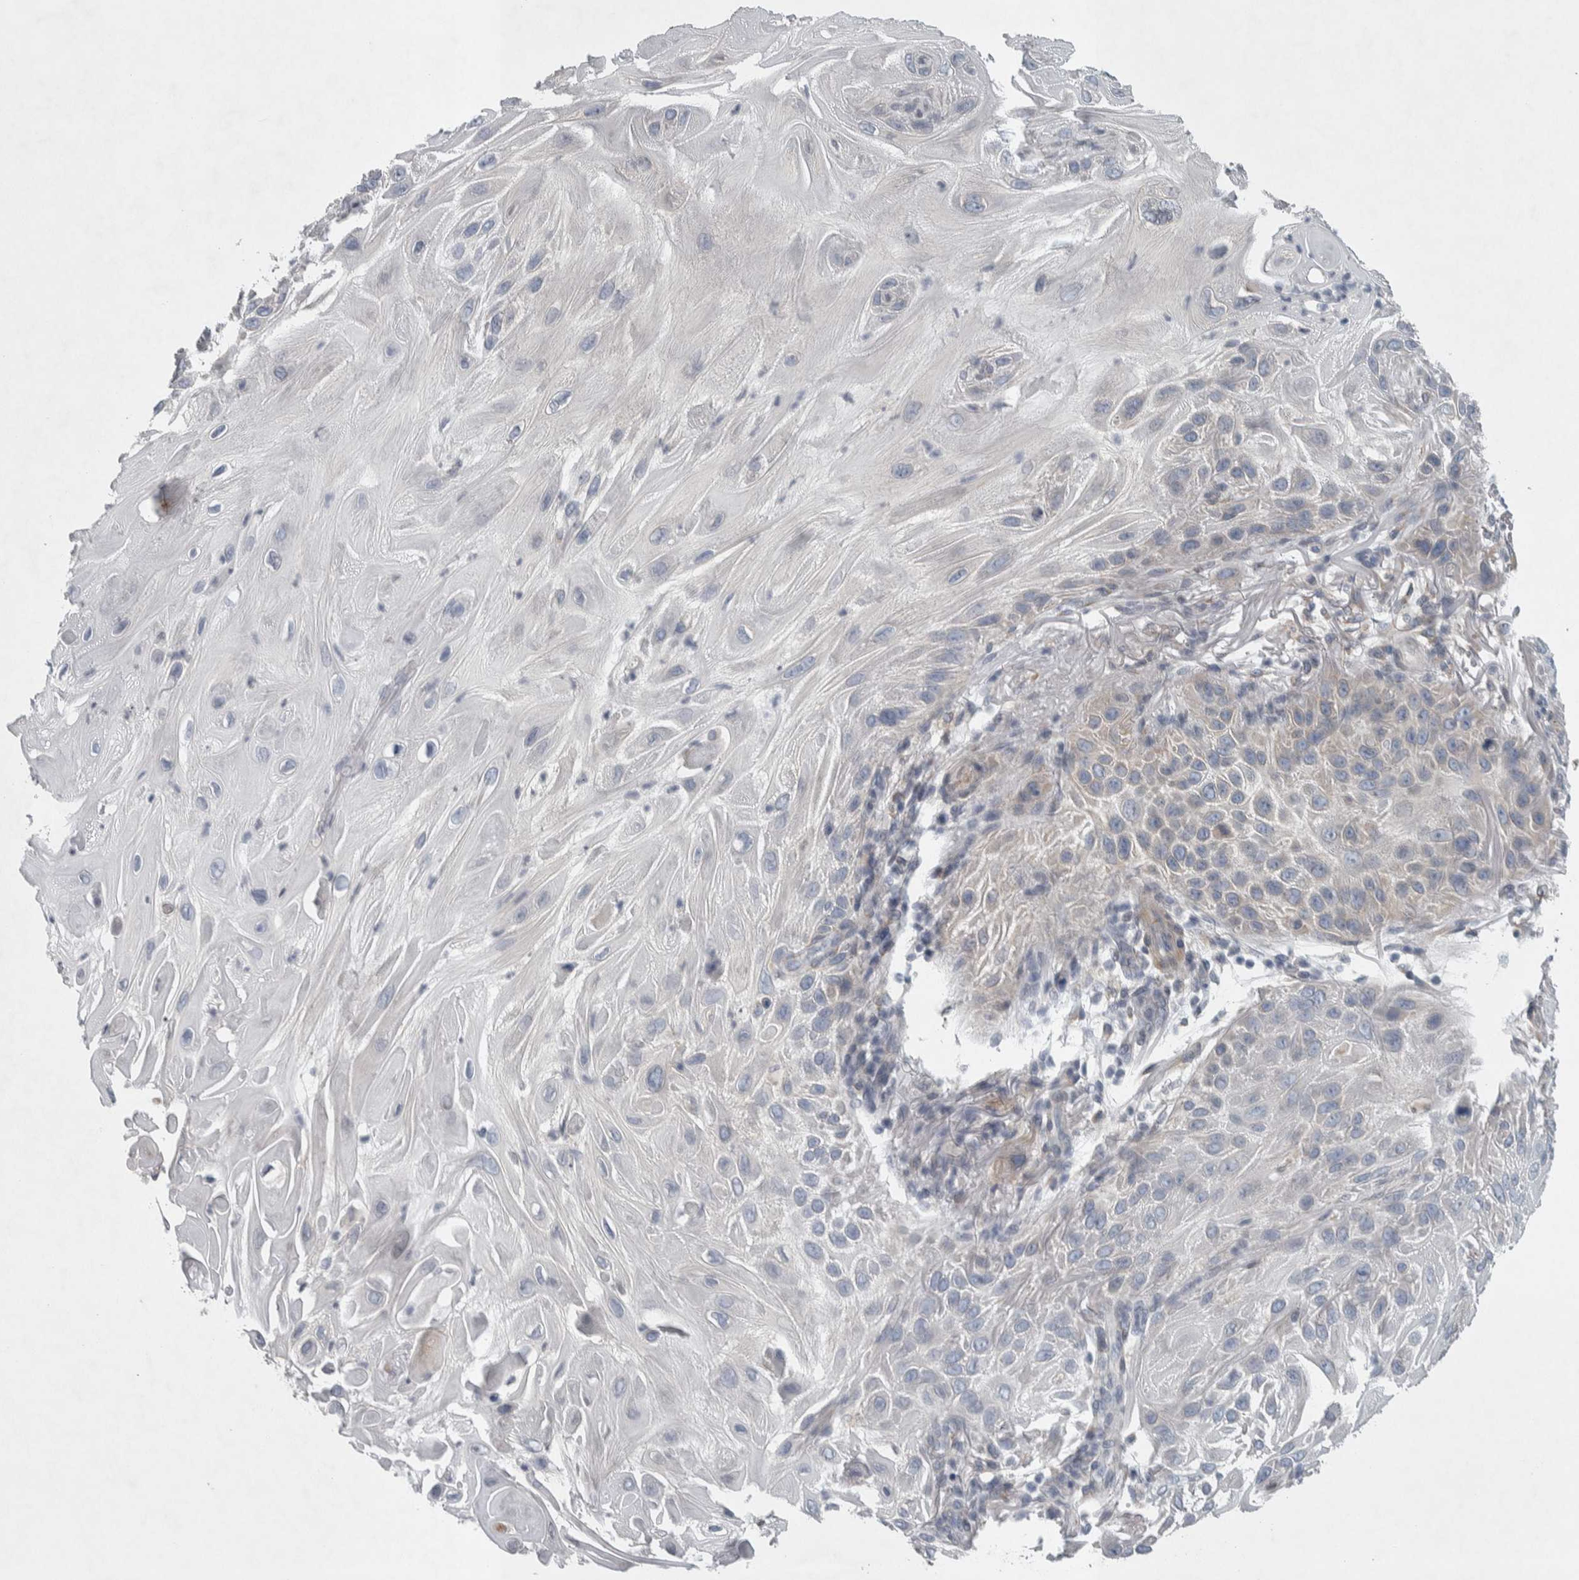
{"staining": {"intensity": "negative", "quantity": "none", "location": "none"}, "tissue": "skin cancer", "cell_type": "Tumor cells", "image_type": "cancer", "snomed": [{"axis": "morphology", "description": "Squamous cell carcinoma, NOS"}, {"axis": "topography", "description": "Skin"}], "caption": "This is an IHC photomicrograph of human skin cancer. There is no positivity in tumor cells.", "gene": "SIGMAR1", "patient": {"sex": "female", "age": 77}}